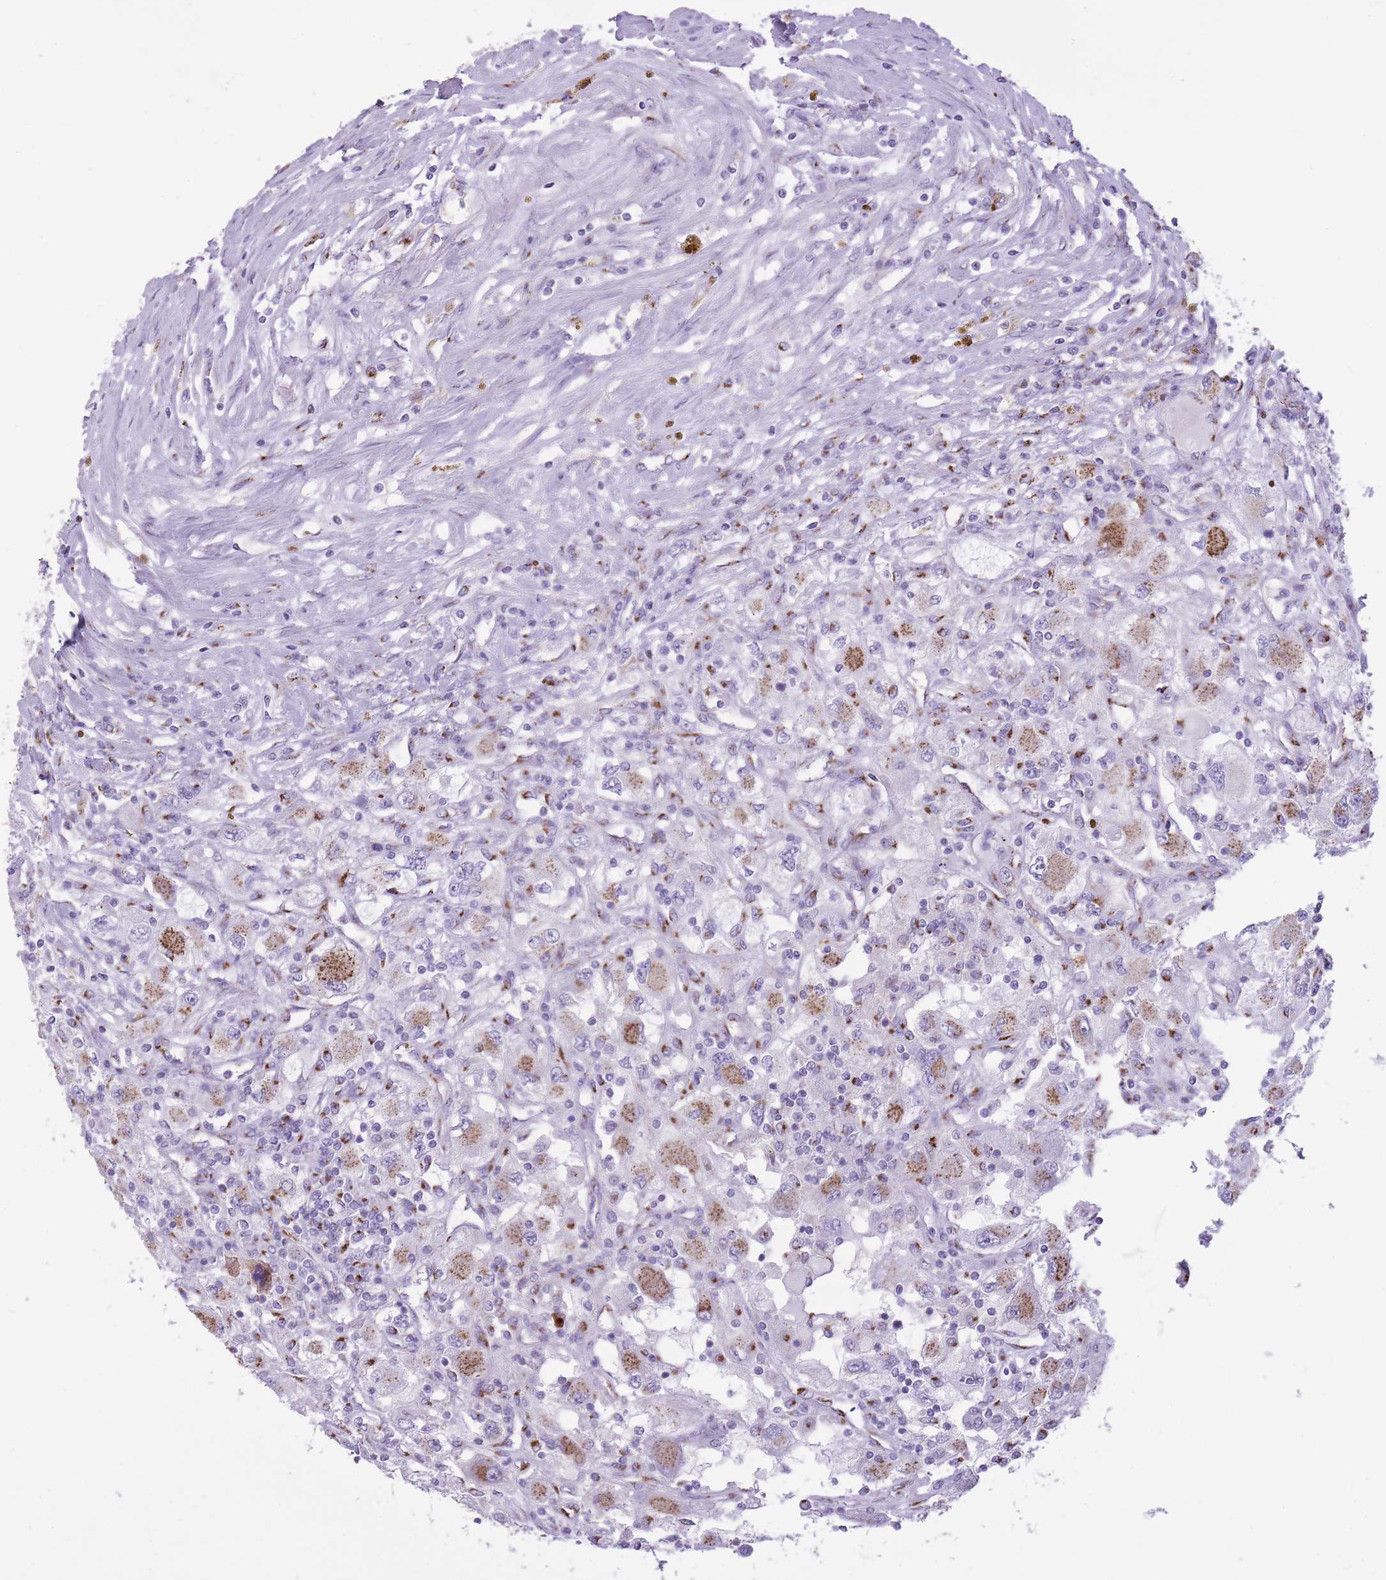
{"staining": {"intensity": "moderate", "quantity": ">75%", "location": "cytoplasmic/membranous"}, "tissue": "renal cancer", "cell_type": "Tumor cells", "image_type": "cancer", "snomed": [{"axis": "morphology", "description": "Adenocarcinoma, NOS"}, {"axis": "topography", "description": "Kidney"}], "caption": "IHC micrograph of neoplastic tissue: human renal cancer (adenocarcinoma) stained using immunohistochemistry demonstrates medium levels of moderate protein expression localized specifically in the cytoplasmic/membranous of tumor cells, appearing as a cytoplasmic/membranous brown color.", "gene": "B4GALT2", "patient": {"sex": "female", "age": 67}}